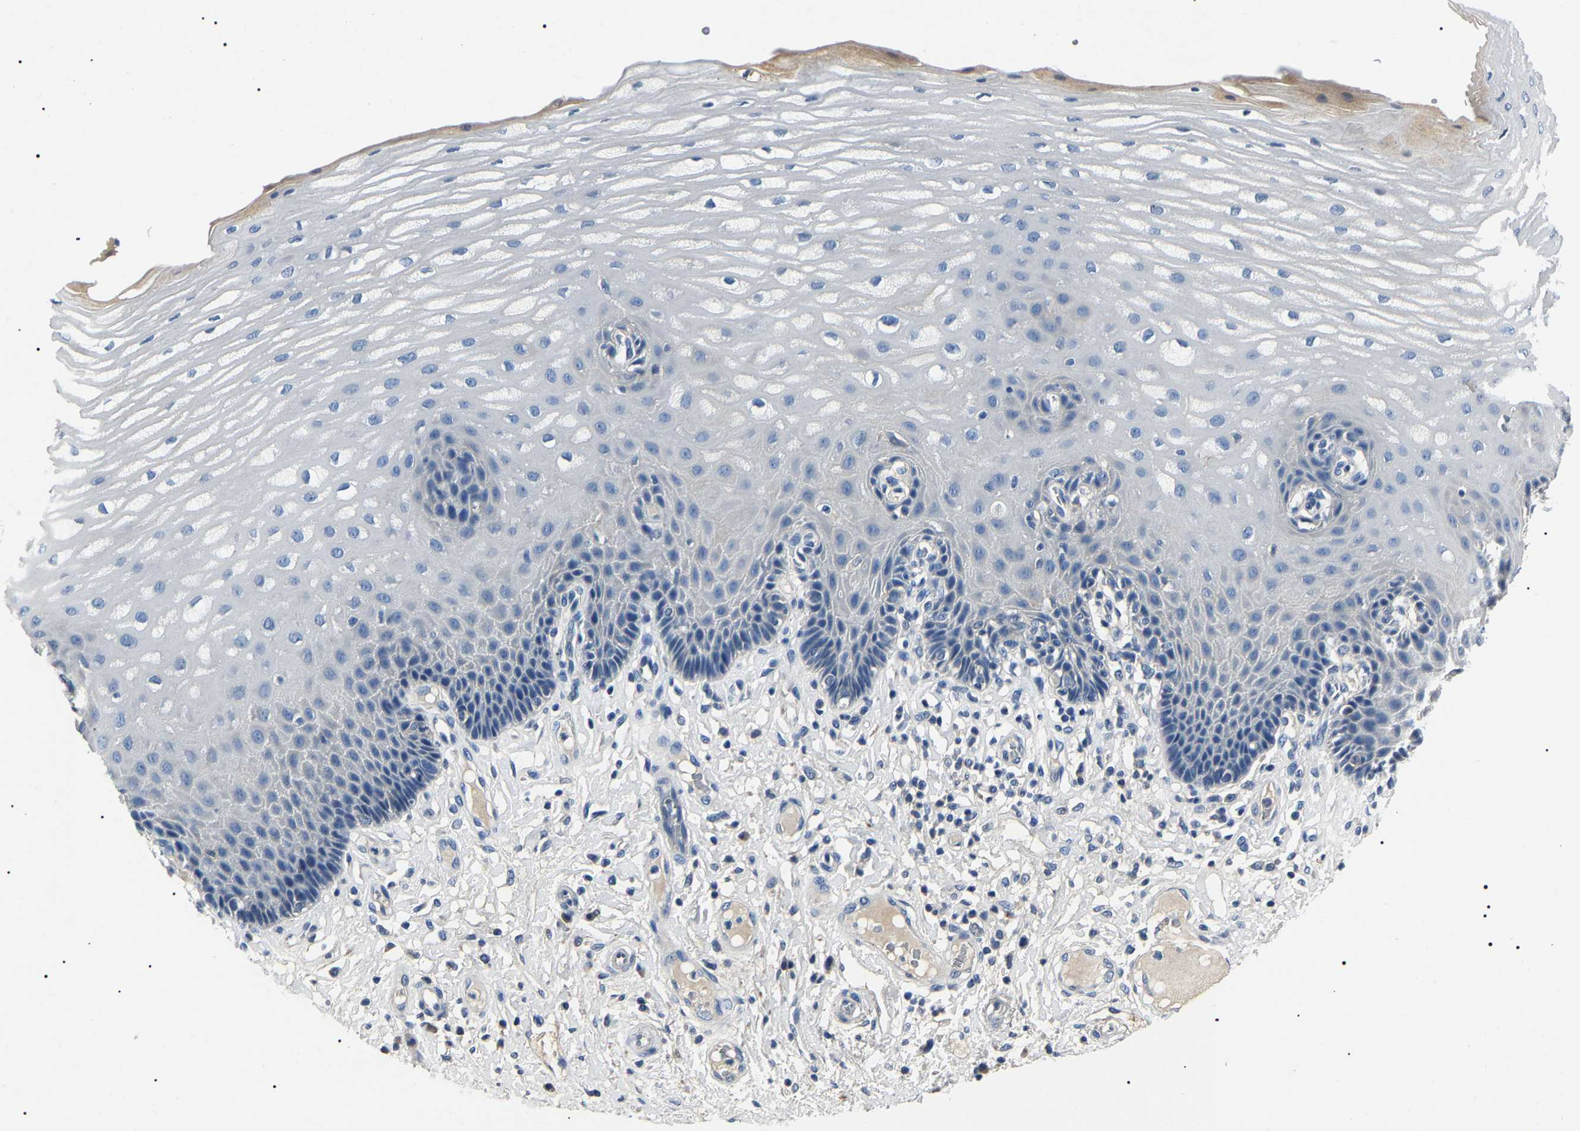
{"staining": {"intensity": "negative", "quantity": "none", "location": "none"}, "tissue": "esophagus", "cell_type": "Squamous epithelial cells", "image_type": "normal", "snomed": [{"axis": "morphology", "description": "Normal tissue, NOS"}, {"axis": "topography", "description": "Esophagus"}], "caption": "This image is of normal esophagus stained with immunohistochemistry (IHC) to label a protein in brown with the nuclei are counter-stained blue. There is no positivity in squamous epithelial cells. (DAB (3,3'-diaminobenzidine) IHC, high magnification).", "gene": "KLK15", "patient": {"sex": "male", "age": 54}}